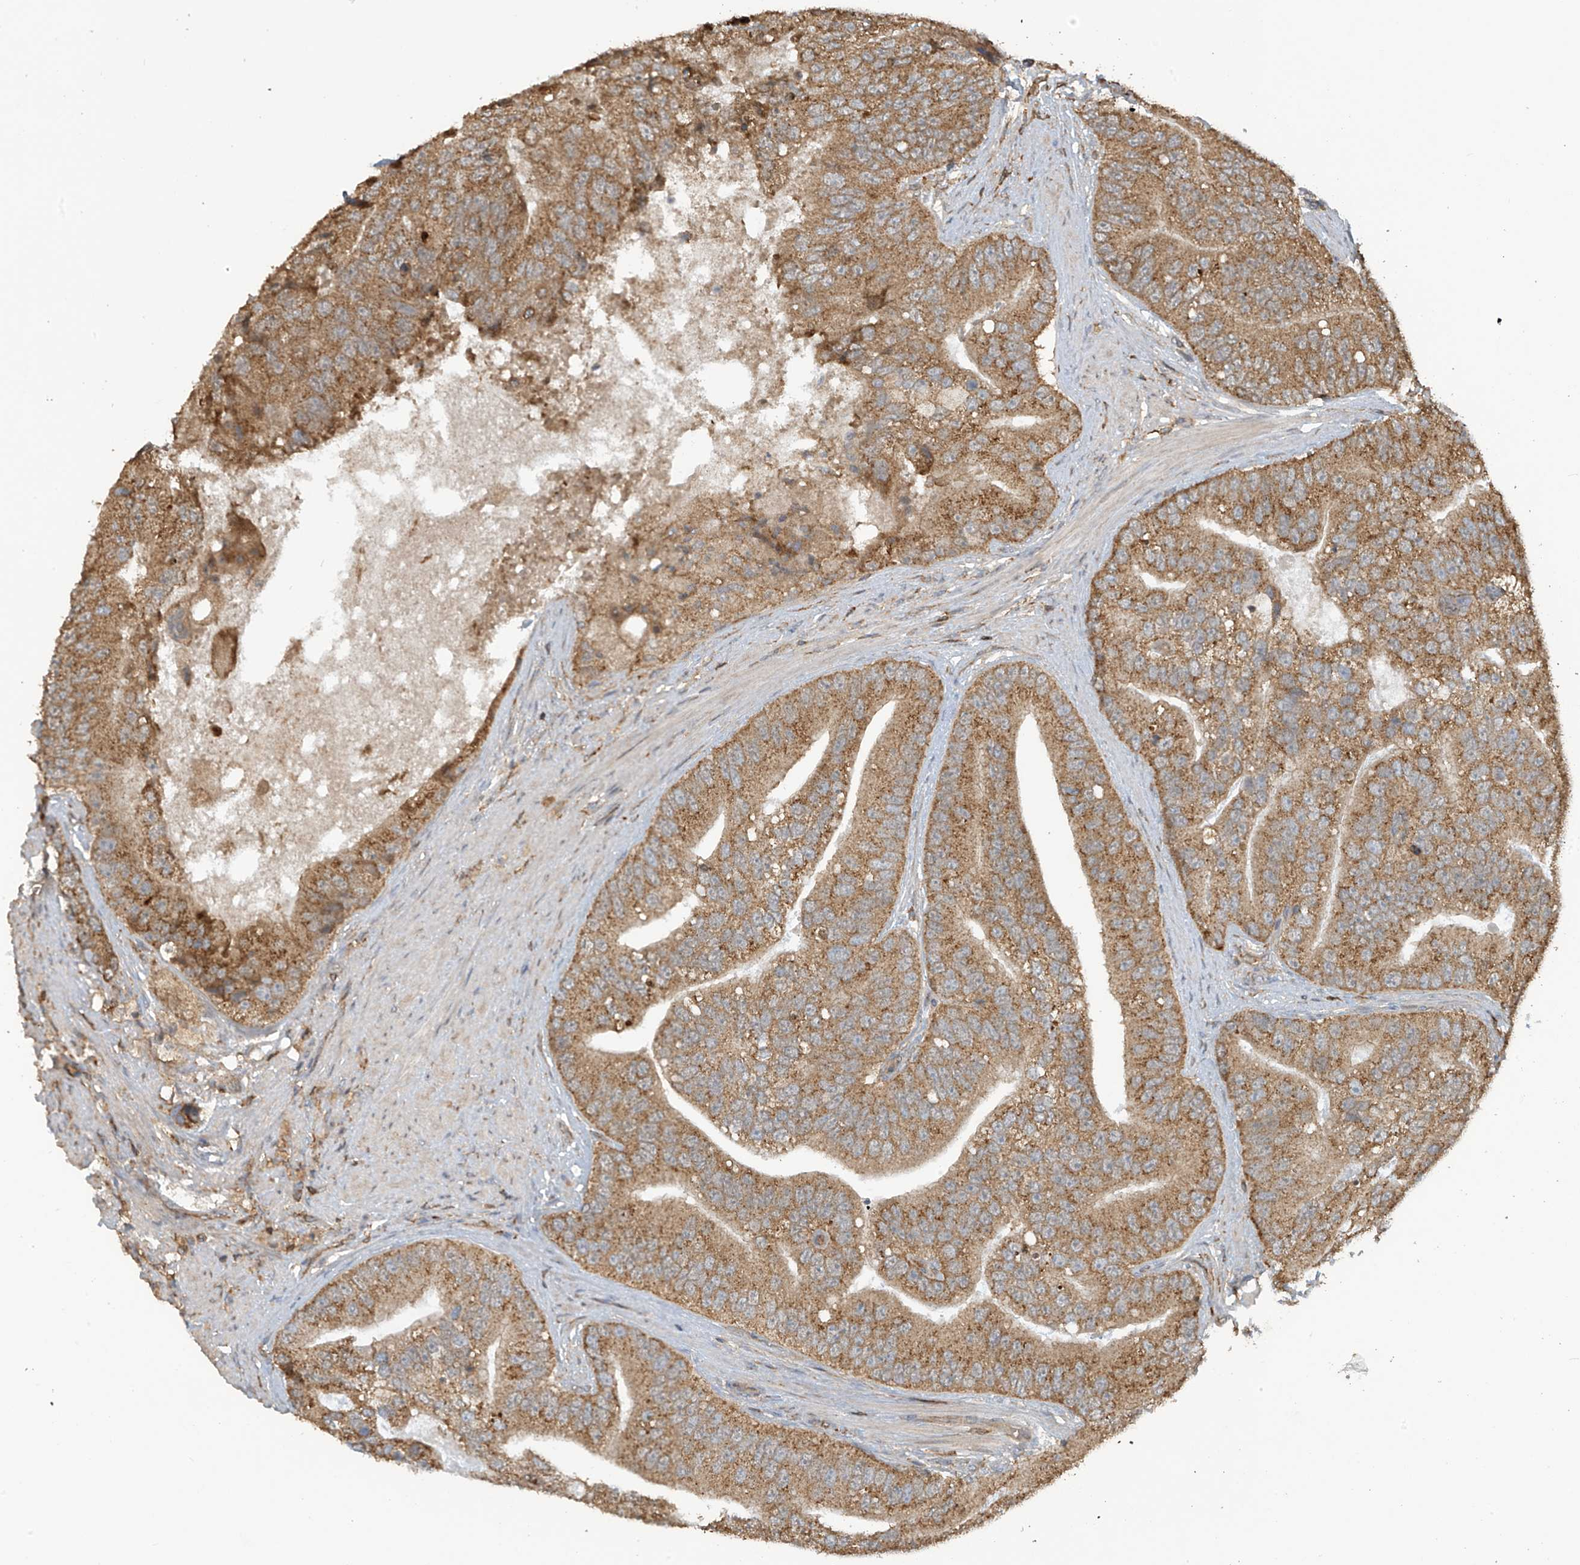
{"staining": {"intensity": "moderate", "quantity": ">75%", "location": "cytoplasmic/membranous"}, "tissue": "prostate cancer", "cell_type": "Tumor cells", "image_type": "cancer", "snomed": [{"axis": "morphology", "description": "Adenocarcinoma, High grade"}, {"axis": "topography", "description": "Prostate"}], "caption": "The image shows staining of prostate adenocarcinoma (high-grade), revealing moderate cytoplasmic/membranous protein positivity (brown color) within tumor cells. (Brightfield microscopy of DAB IHC at high magnification).", "gene": "COX10", "patient": {"sex": "male", "age": 70}}